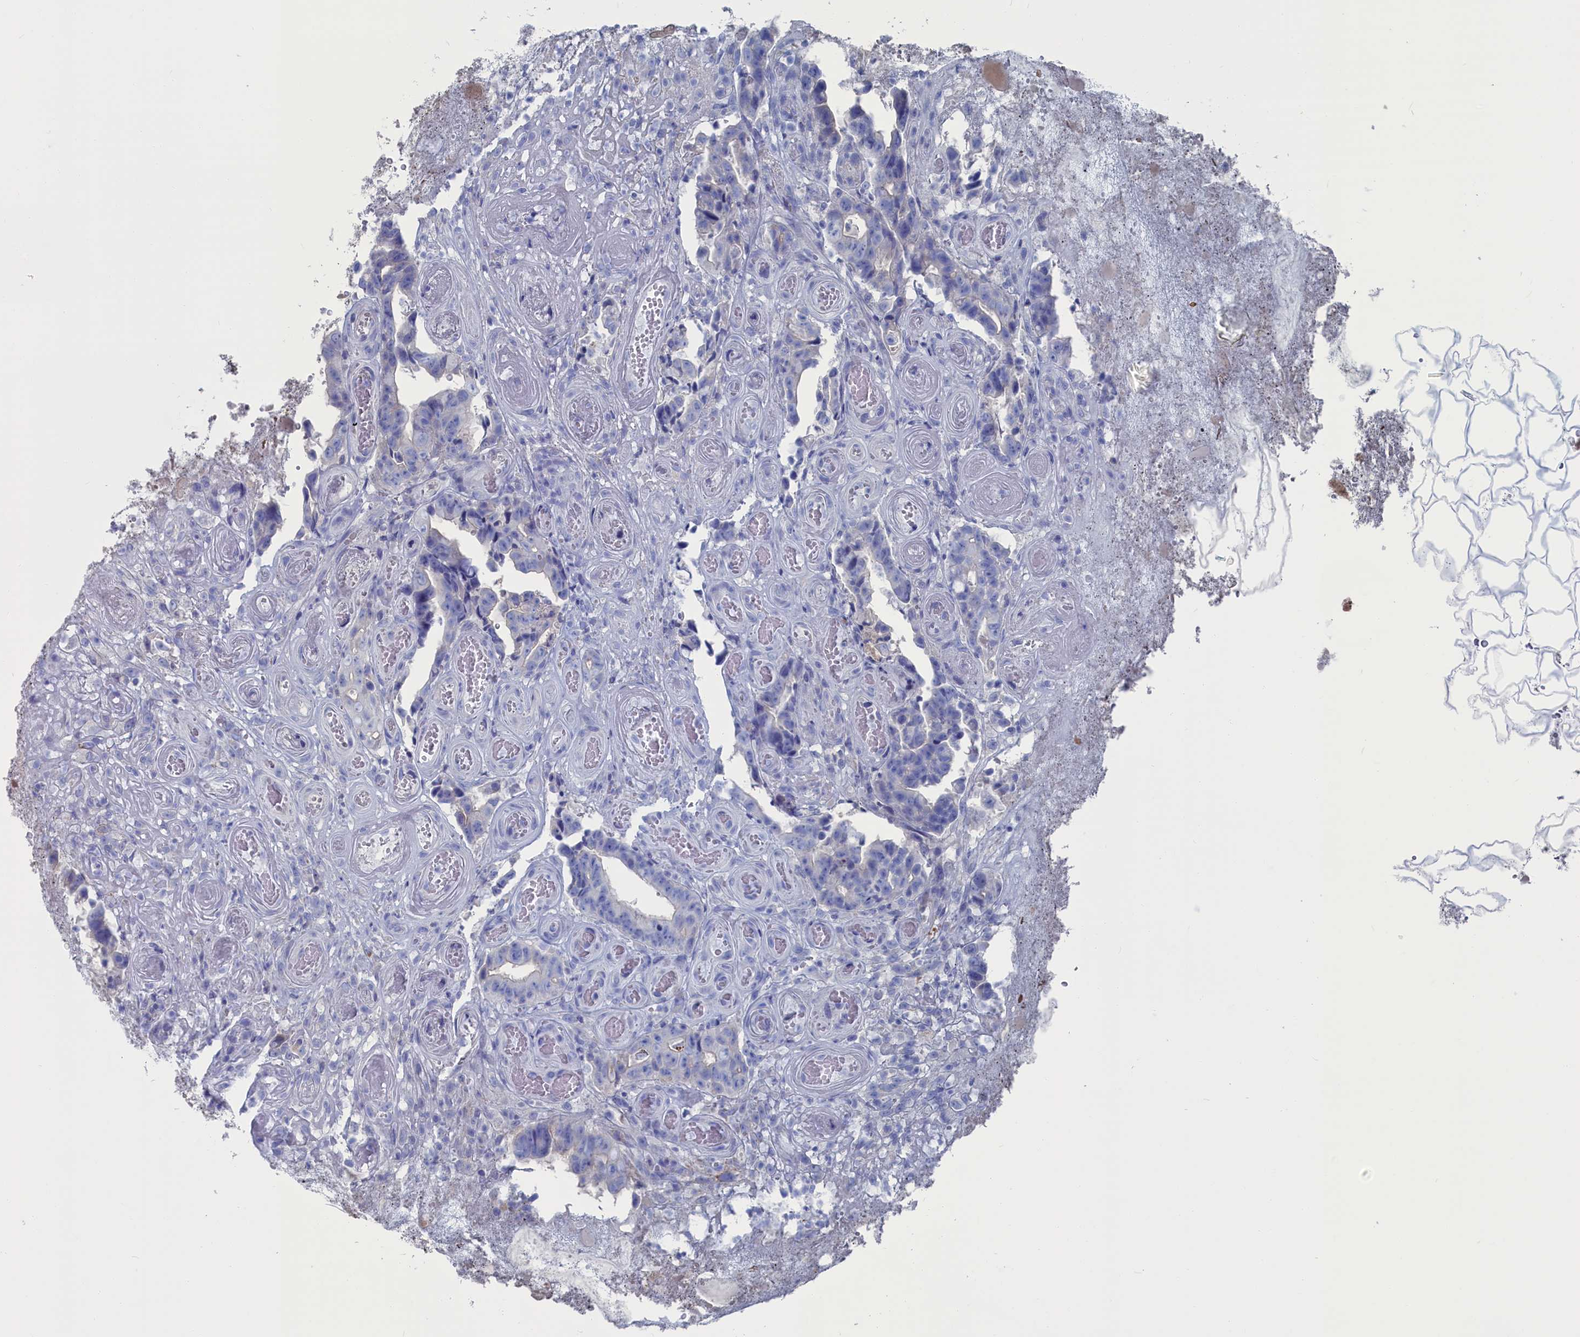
{"staining": {"intensity": "negative", "quantity": "none", "location": "none"}, "tissue": "colorectal cancer", "cell_type": "Tumor cells", "image_type": "cancer", "snomed": [{"axis": "morphology", "description": "Adenocarcinoma, NOS"}, {"axis": "topography", "description": "Colon"}], "caption": "Tumor cells are negative for brown protein staining in colorectal cancer. (Brightfield microscopy of DAB immunohistochemistry (IHC) at high magnification).", "gene": "CEND1", "patient": {"sex": "female", "age": 82}}